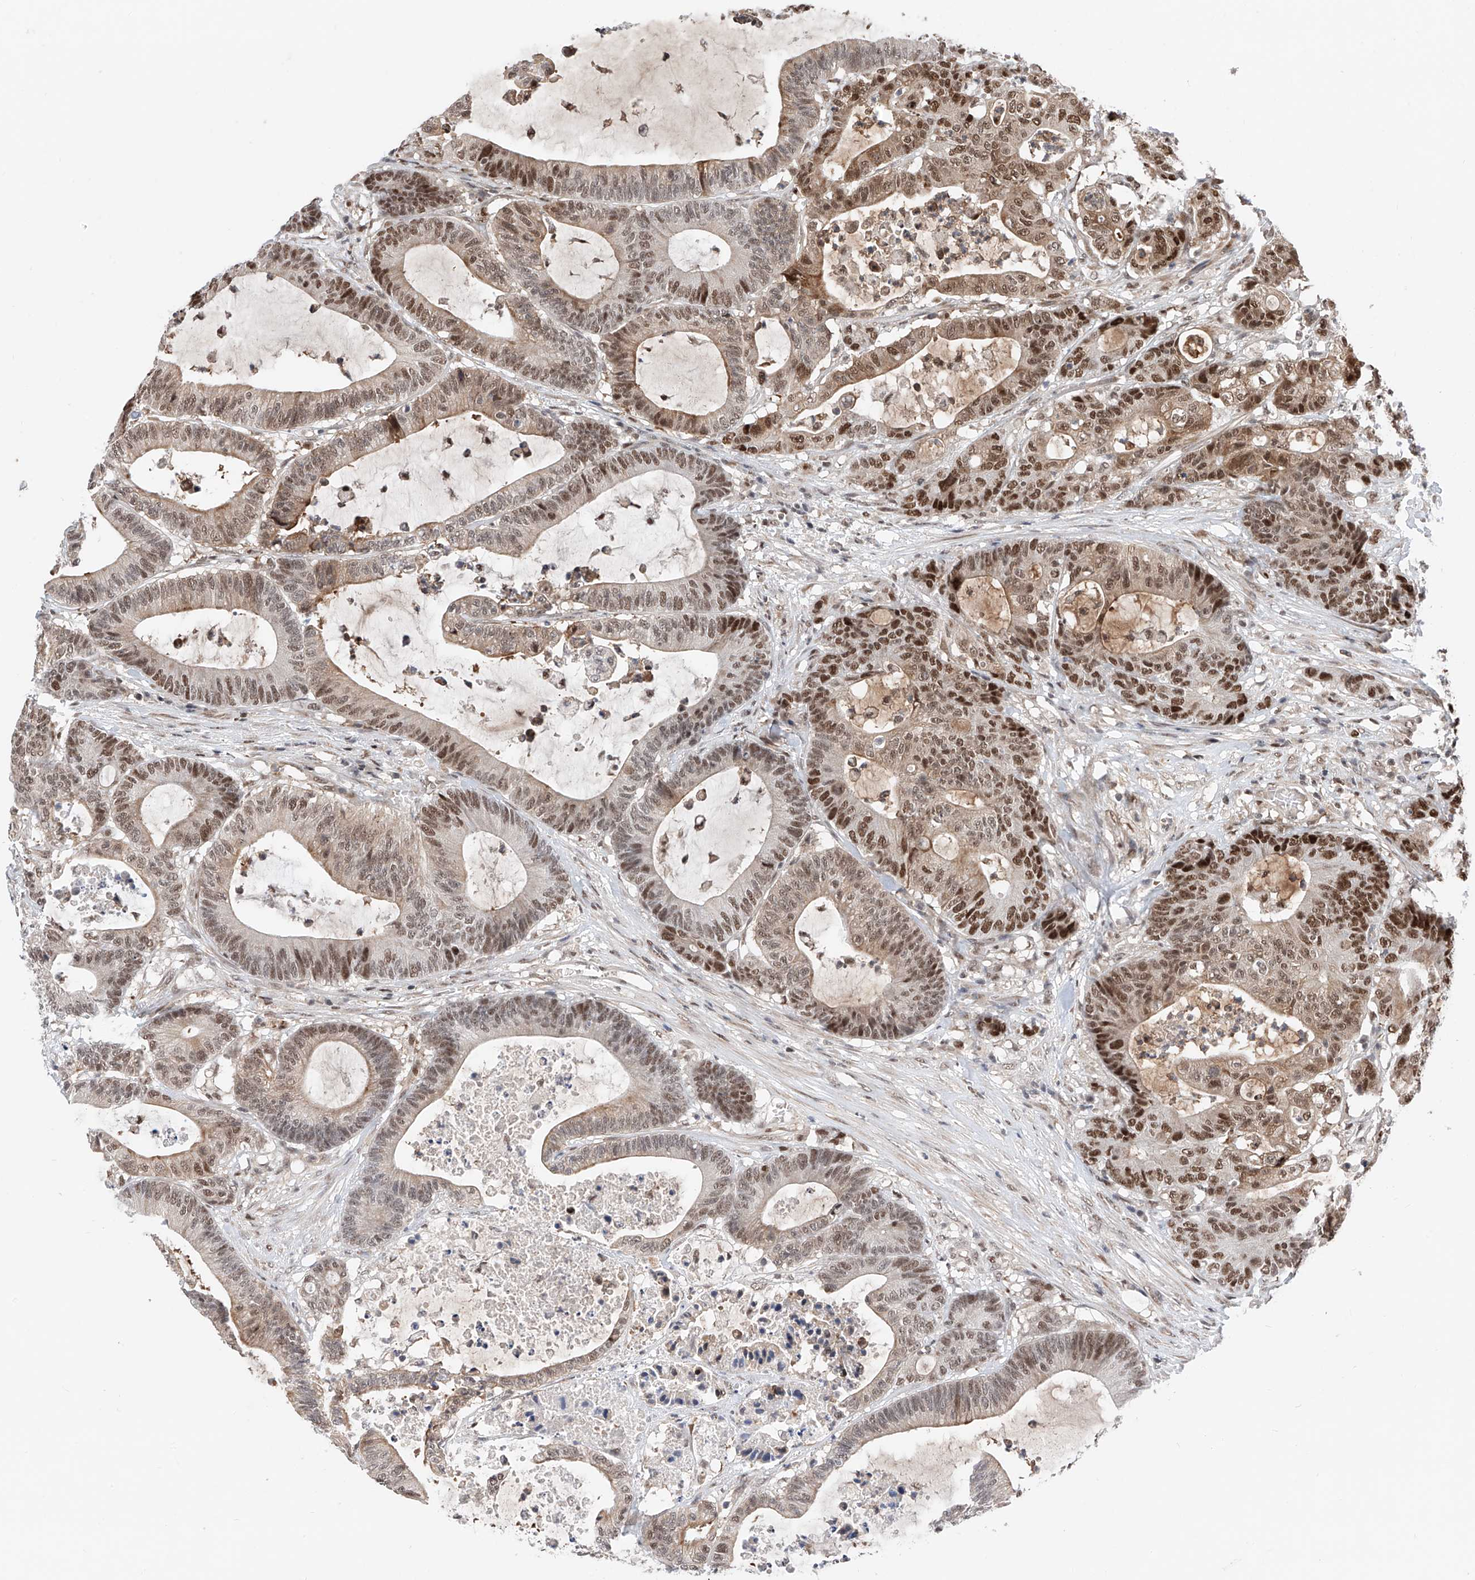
{"staining": {"intensity": "moderate", "quantity": "25%-75%", "location": "cytoplasmic/membranous,nuclear"}, "tissue": "colorectal cancer", "cell_type": "Tumor cells", "image_type": "cancer", "snomed": [{"axis": "morphology", "description": "Adenocarcinoma, NOS"}, {"axis": "topography", "description": "Colon"}], "caption": "A high-resolution histopathology image shows IHC staining of adenocarcinoma (colorectal), which exhibits moderate cytoplasmic/membranous and nuclear staining in about 25%-75% of tumor cells. (IHC, brightfield microscopy, high magnification).", "gene": "SNRNP200", "patient": {"sex": "female", "age": 84}}